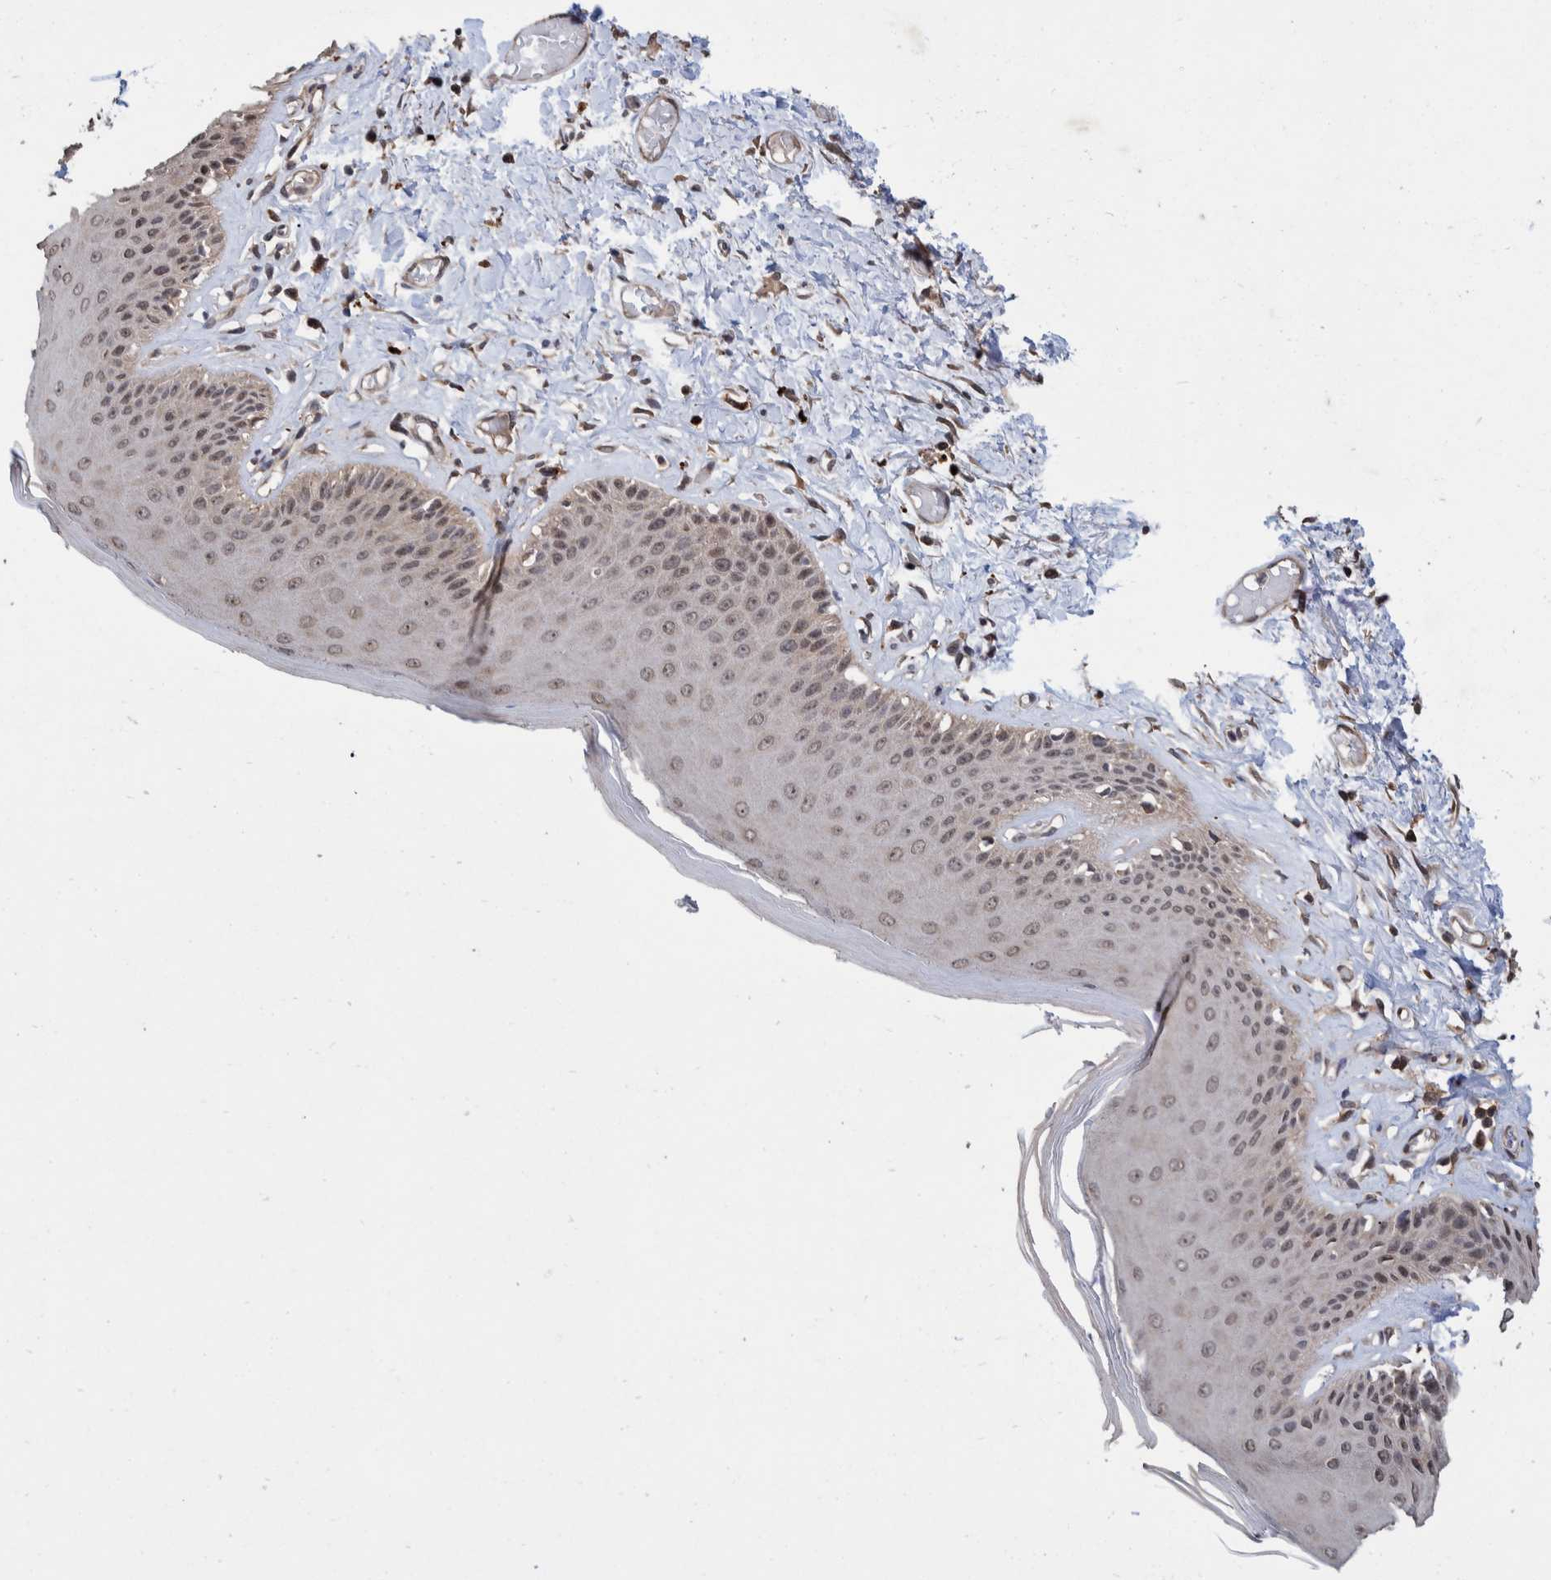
{"staining": {"intensity": "weak", "quantity": "<25%", "location": "cytoplasmic/membranous,nuclear"}, "tissue": "skin", "cell_type": "Epidermal cells", "image_type": "normal", "snomed": [{"axis": "morphology", "description": "Normal tissue, NOS"}, {"axis": "topography", "description": "Vulva"}], "caption": "The micrograph shows no staining of epidermal cells in unremarkable skin. The staining is performed using DAB brown chromogen with nuclei counter-stained in using hematoxylin.", "gene": "PLPBP", "patient": {"sex": "female", "age": 73}}